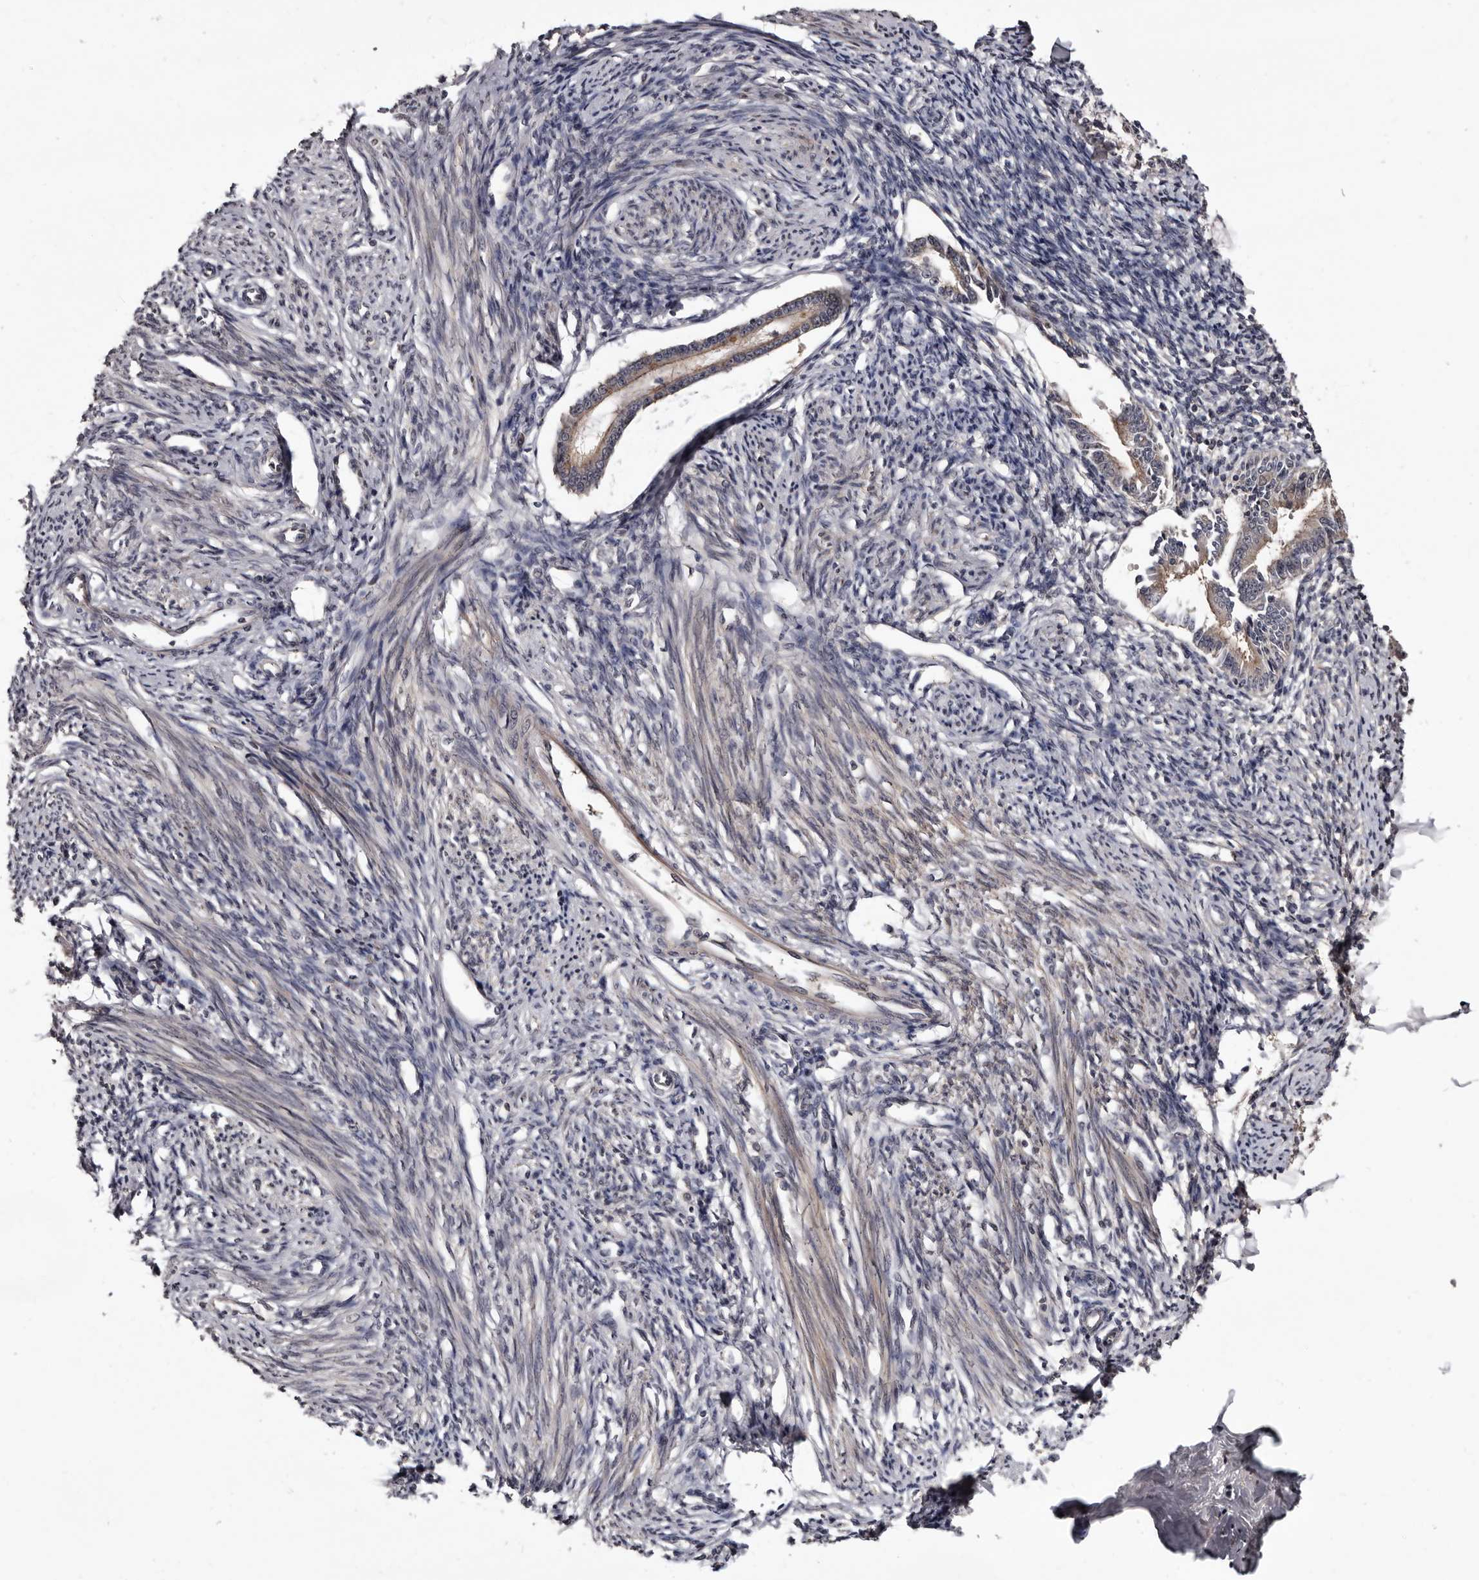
{"staining": {"intensity": "weak", "quantity": "<25%", "location": "cytoplasmic/membranous"}, "tissue": "endometrium", "cell_type": "Cells in endometrial stroma", "image_type": "normal", "snomed": [{"axis": "morphology", "description": "Normal tissue, NOS"}, {"axis": "topography", "description": "Endometrium"}], "caption": "IHC histopathology image of normal endometrium: human endometrium stained with DAB (3,3'-diaminobenzidine) demonstrates no significant protein expression in cells in endometrial stroma. (DAB immunohistochemistry (IHC) with hematoxylin counter stain).", "gene": "LANCL2", "patient": {"sex": "female", "age": 56}}